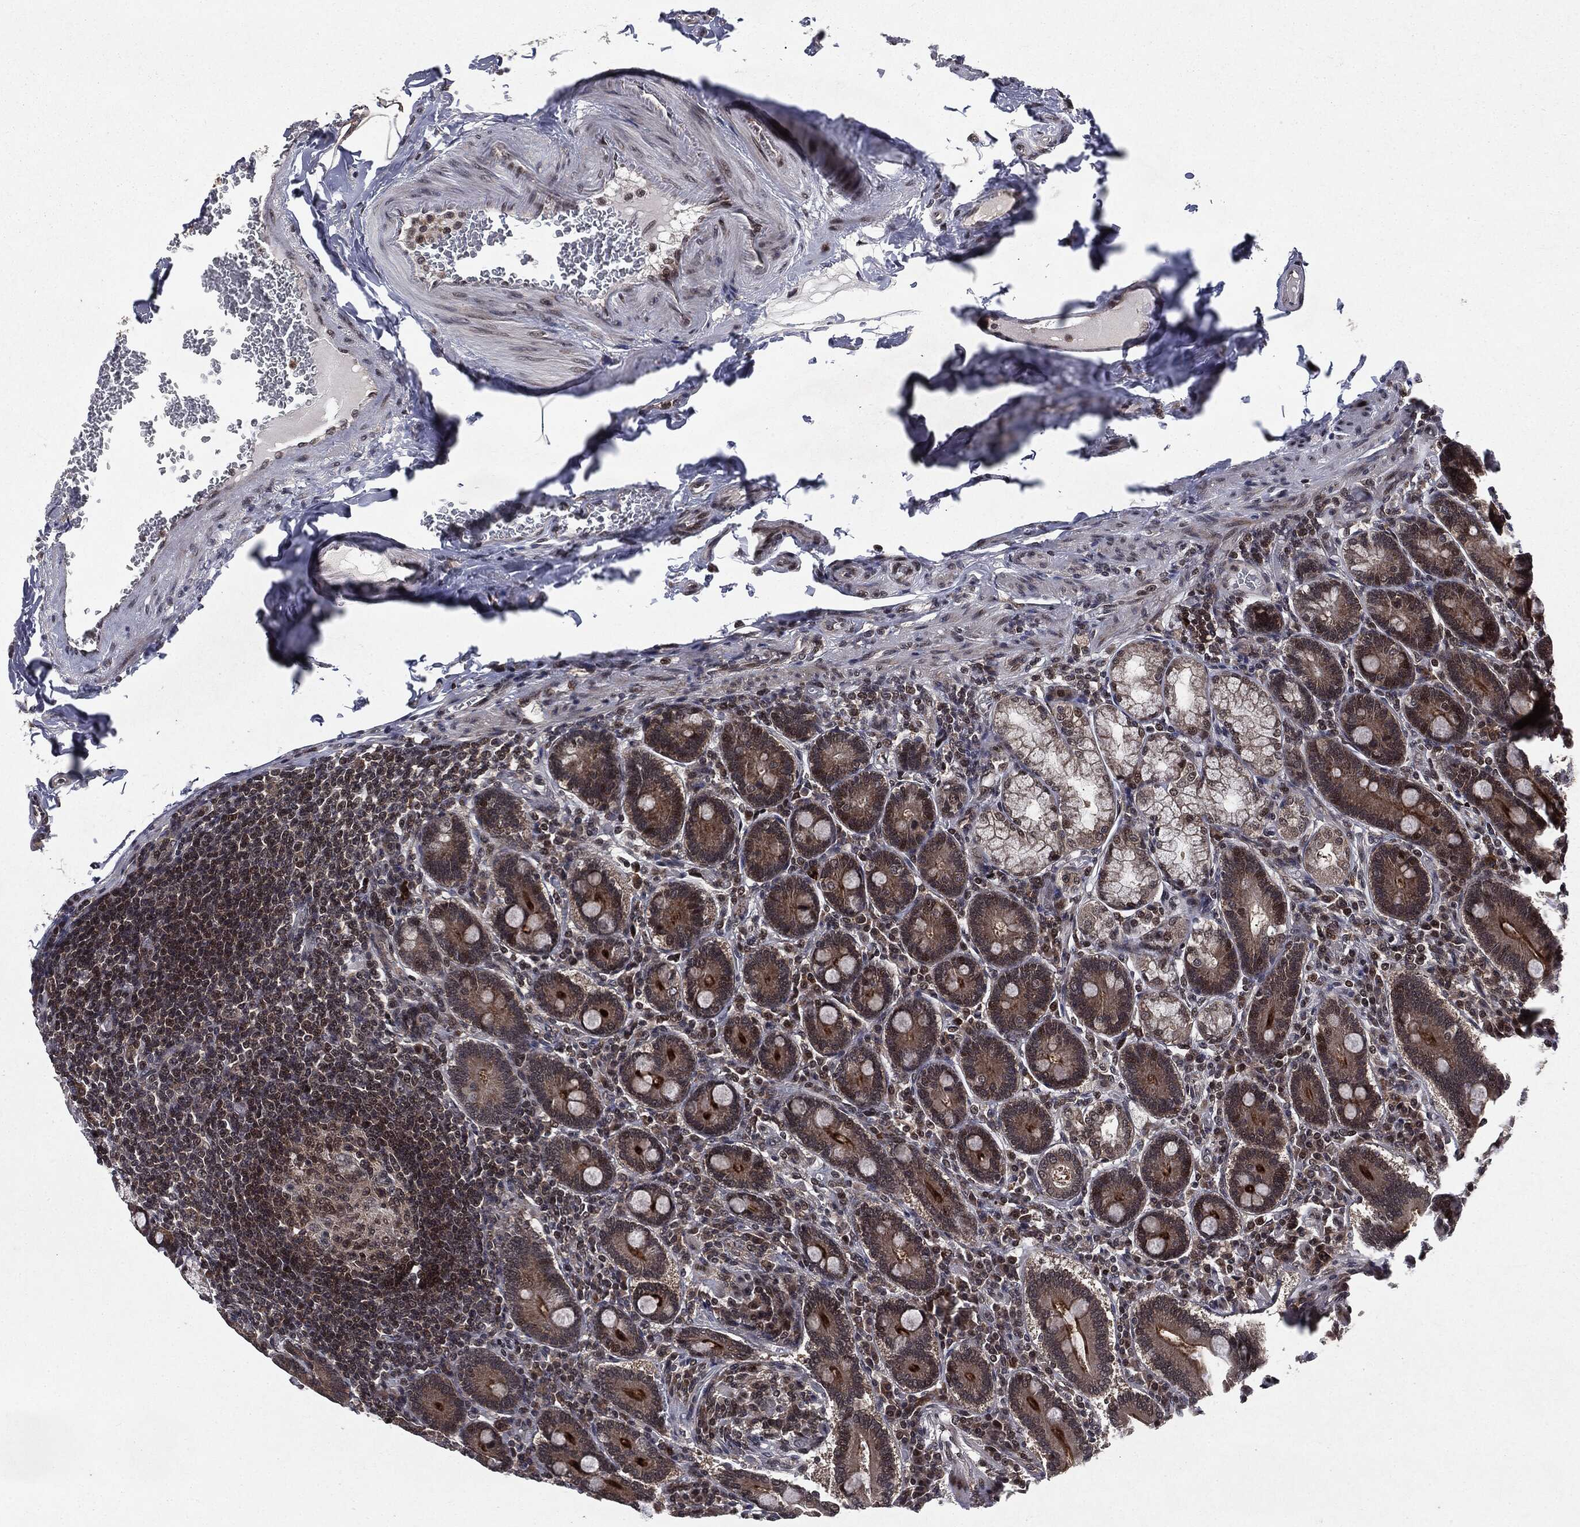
{"staining": {"intensity": "strong", "quantity": "25%-75%", "location": "cytoplasmic/membranous"}, "tissue": "duodenum", "cell_type": "Glandular cells", "image_type": "normal", "snomed": [{"axis": "morphology", "description": "Normal tissue, NOS"}, {"axis": "topography", "description": "Duodenum"}], "caption": "Protein expression by immunohistochemistry (IHC) reveals strong cytoplasmic/membranous expression in approximately 25%-75% of glandular cells in benign duodenum.", "gene": "STAU2", "patient": {"sex": "female", "age": 62}}